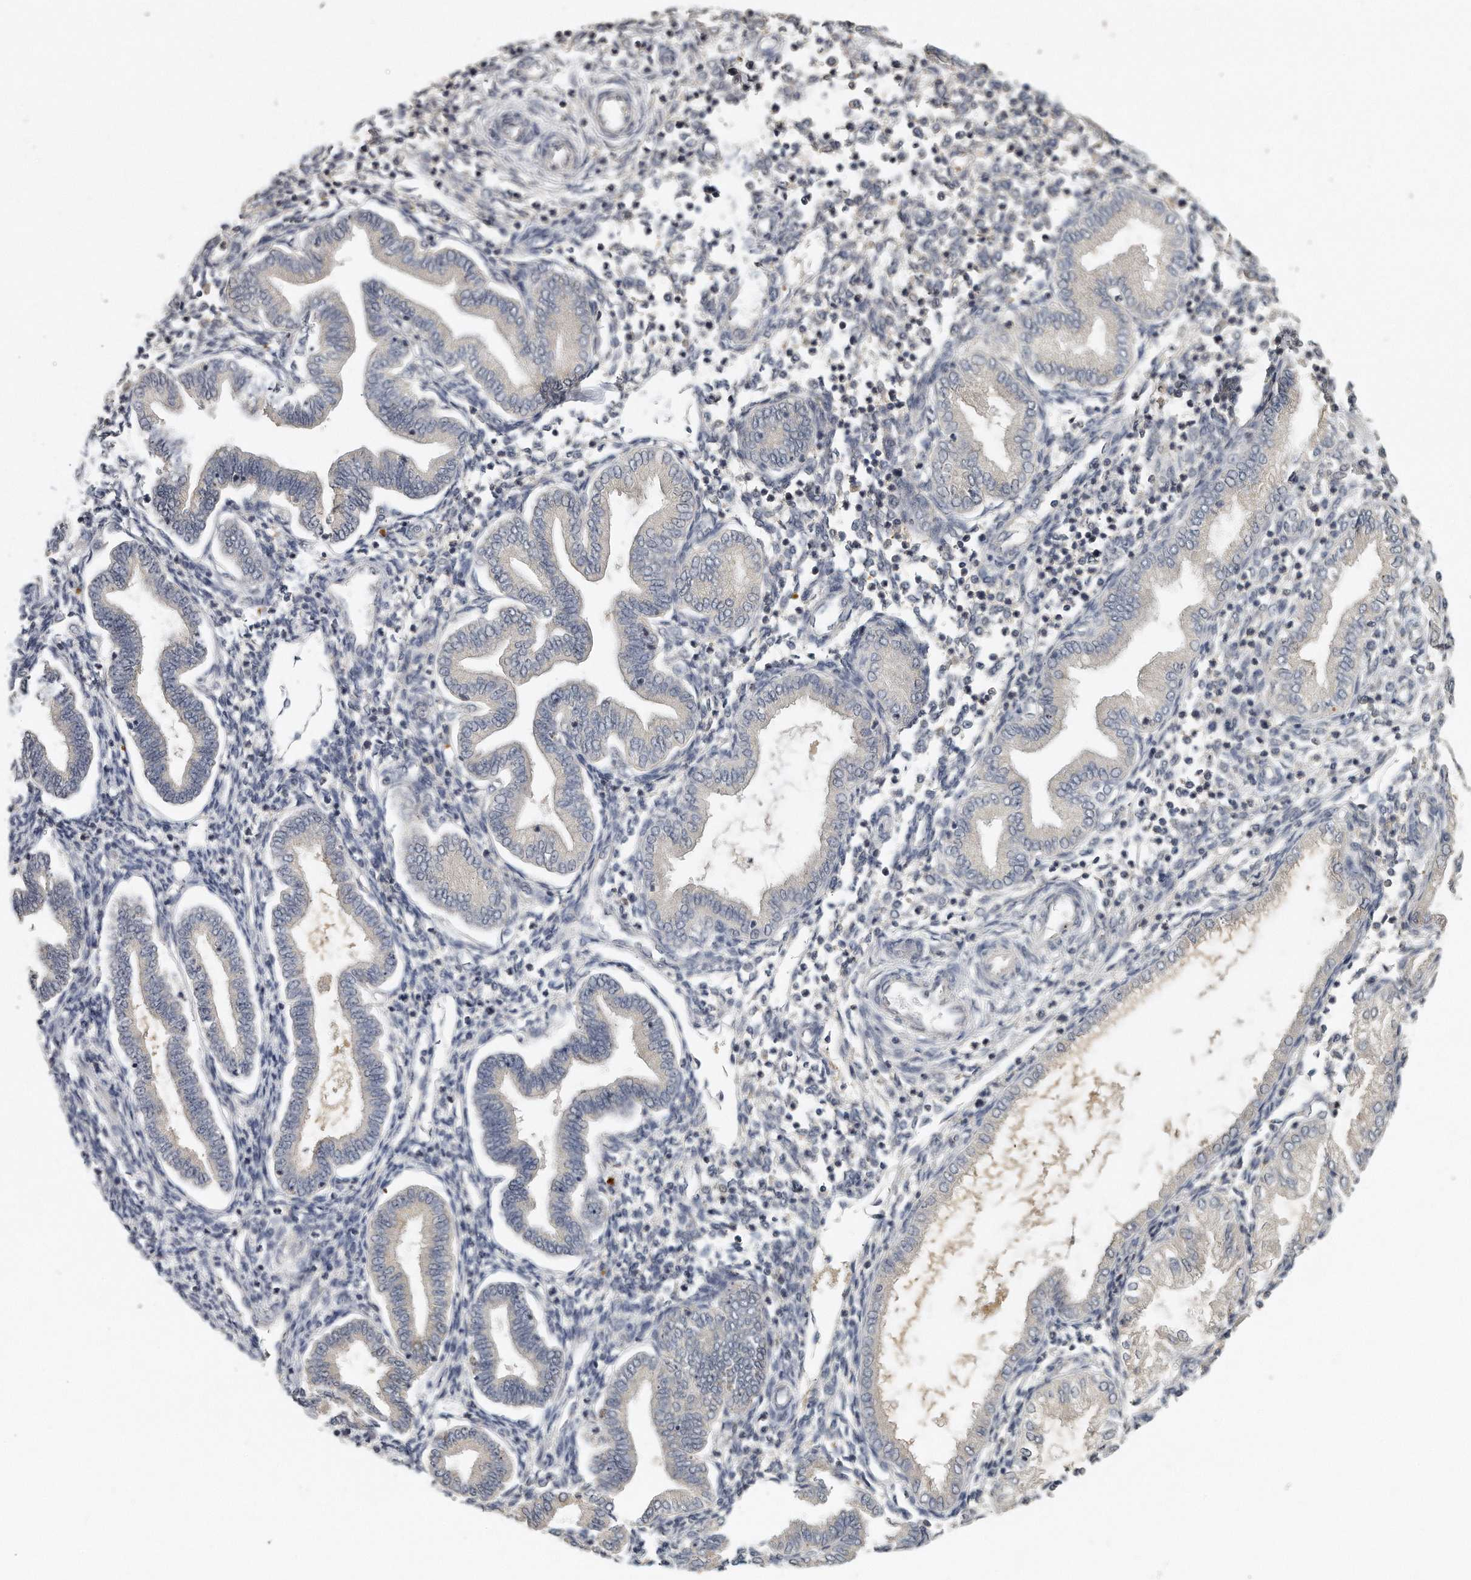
{"staining": {"intensity": "negative", "quantity": "none", "location": "none"}, "tissue": "endometrium", "cell_type": "Cells in endometrial stroma", "image_type": "normal", "snomed": [{"axis": "morphology", "description": "Normal tissue, NOS"}, {"axis": "topography", "description": "Endometrium"}], "caption": "Normal endometrium was stained to show a protein in brown. There is no significant expression in cells in endometrial stroma. The staining is performed using DAB brown chromogen with nuclei counter-stained in using hematoxylin.", "gene": "TRAPPC14", "patient": {"sex": "female", "age": 53}}